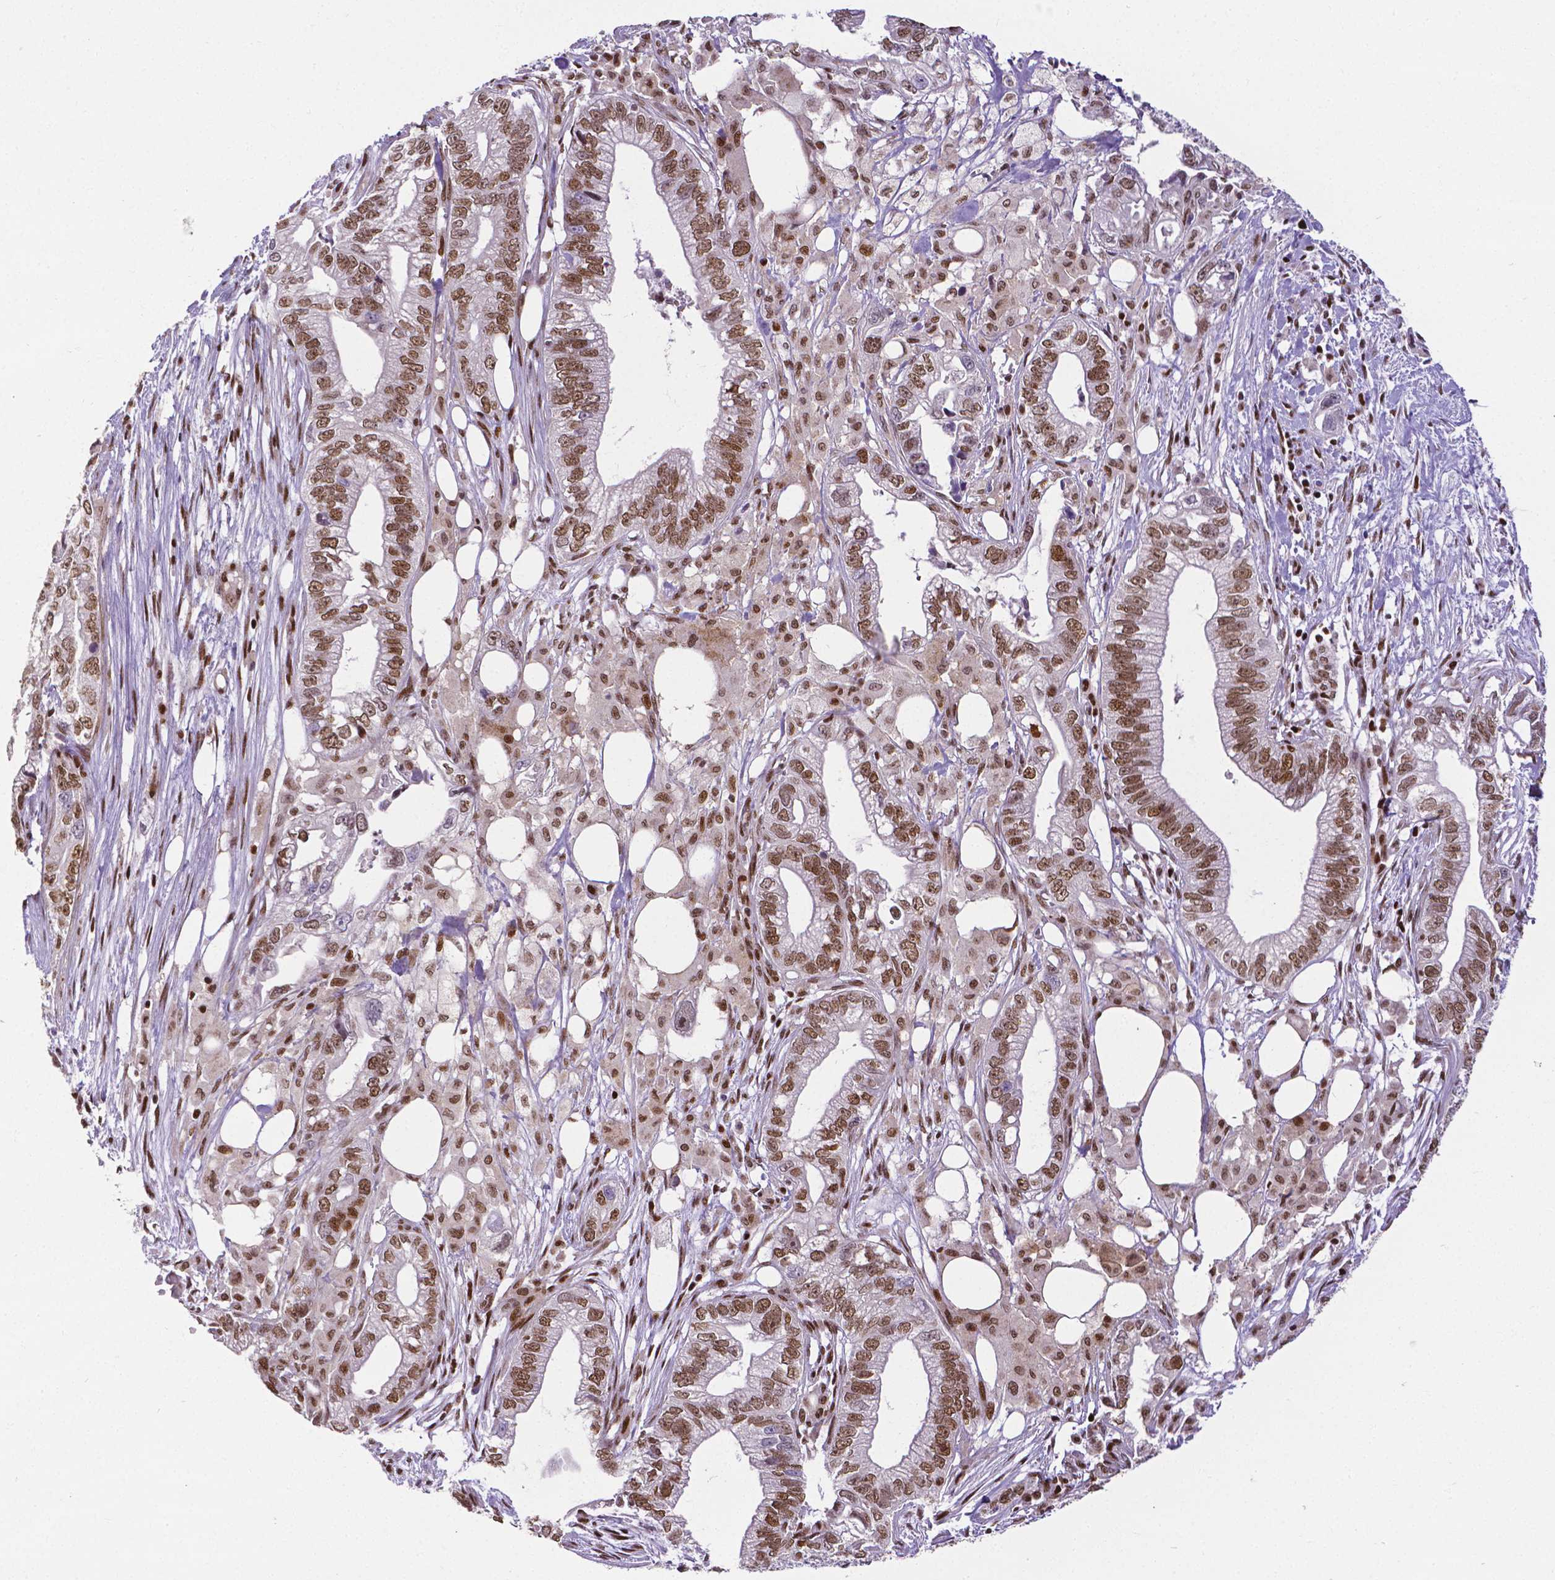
{"staining": {"intensity": "moderate", "quantity": ">75%", "location": "nuclear"}, "tissue": "pancreatic cancer", "cell_type": "Tumor cells", "image_type": "cancer", "snomed": [{"axis": "morphology", "description": "Adenocarcinoma, NOS"}, {"axis": "topography", "description": "Pancreas"}], "caption": "Adenocarcinoma (pancreatic) was stained to show a protein in brown. There is medium levels of moderate nuclear expression in approximately >75% of tumor cells. (DAB IHC with brightfield microscopy, high magnification).", "gene": "CTCF", "patient": {"sex": "male", "age": 70}}